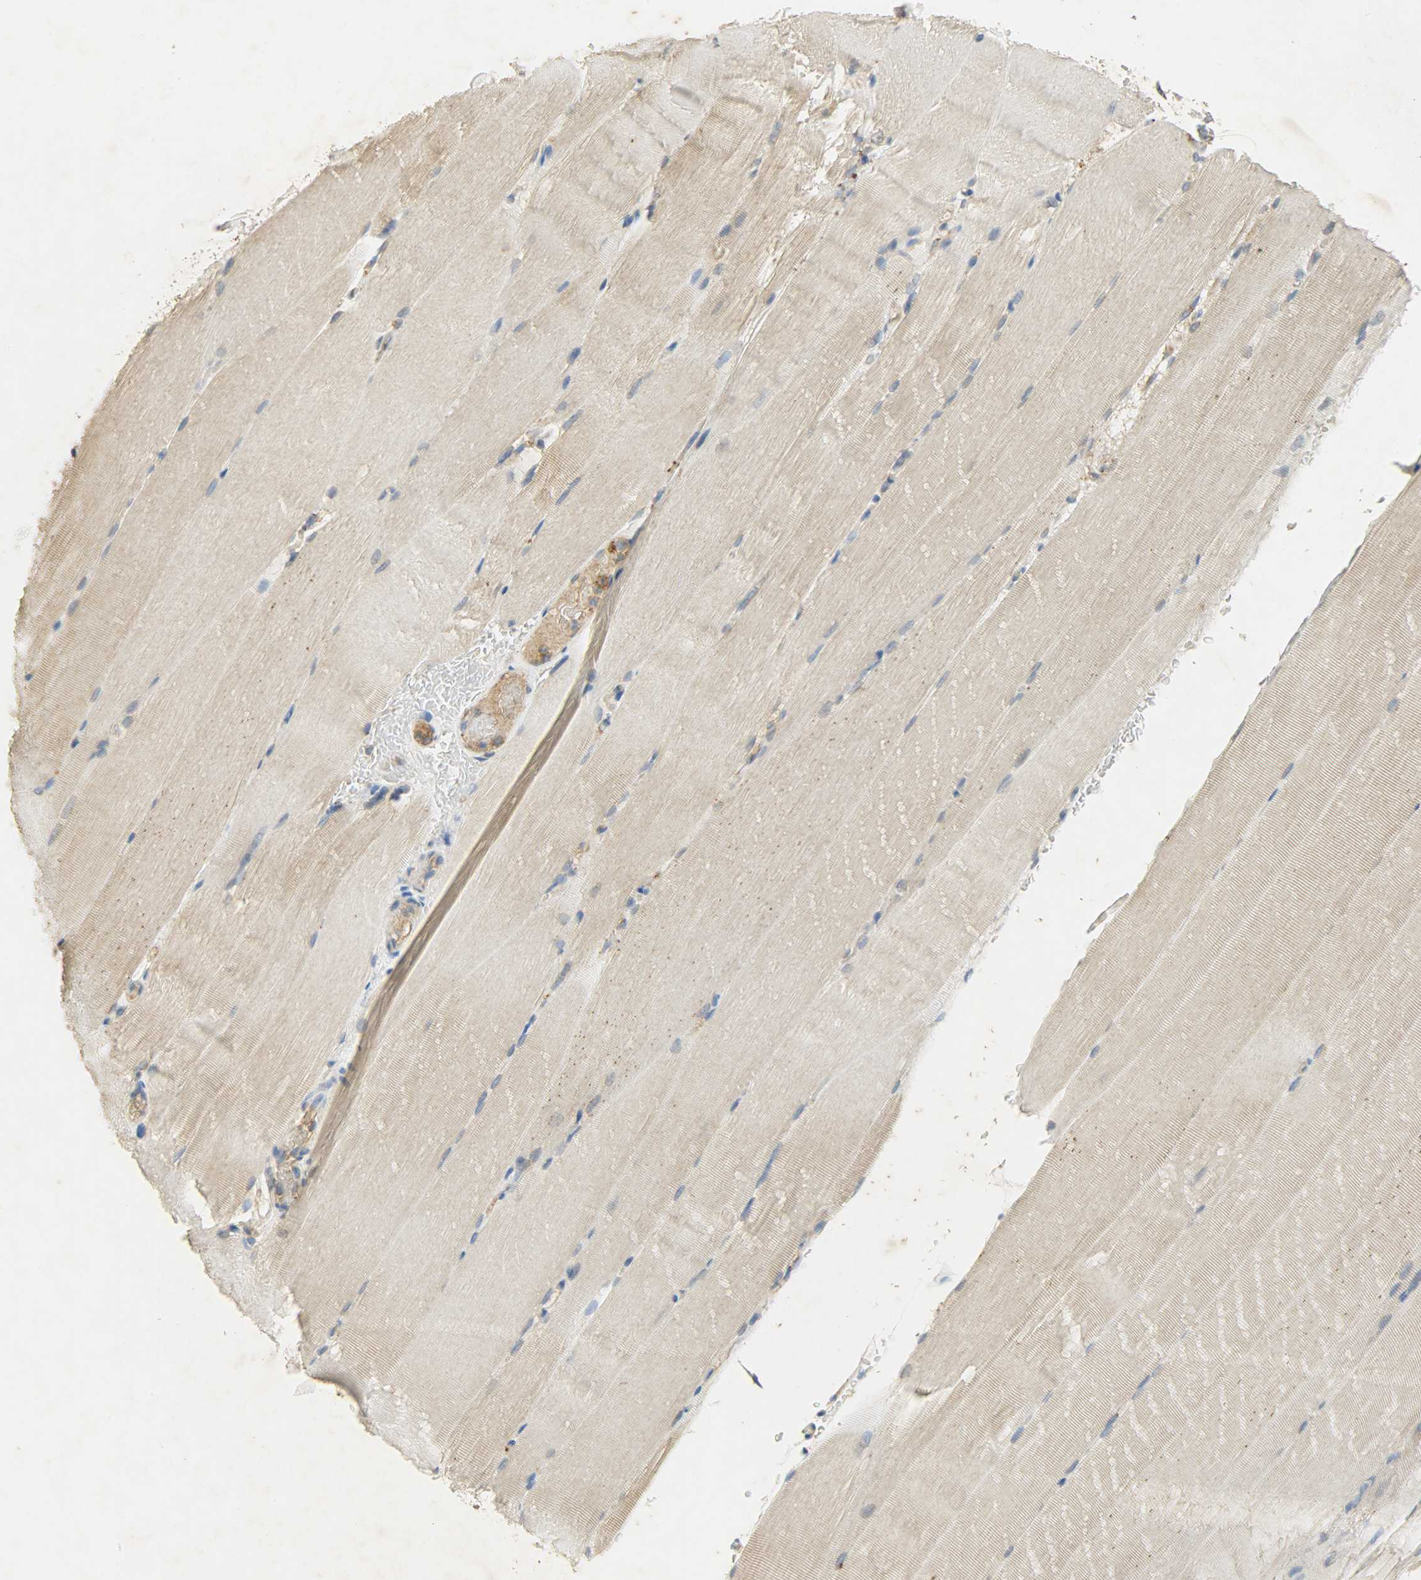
{"staining": {"intensity": "moderate", "quantity": "25%-75%", "location": "cytoplasmic/membranous"}, "tissue": "skeletal muscle", "cell_type": "Myocytes", "image_type": "normal", "snomed": [{"axis": "morphology", "description": "Normal tissue, NOS"}, {"axis": "topography", "description": "Skeletal muscle"}, {"axis": "topography", "description": "Parathyroid gland"}], "caption": "Unremarkable skeletal muscle demonstrates moderate cytoplasmic/membranous staining in approximately 25%-75% of myocytes, visualized by immunohistochemistry.", "gene": "HSPA5", "patient": {"sex": "female", "age": 37}}